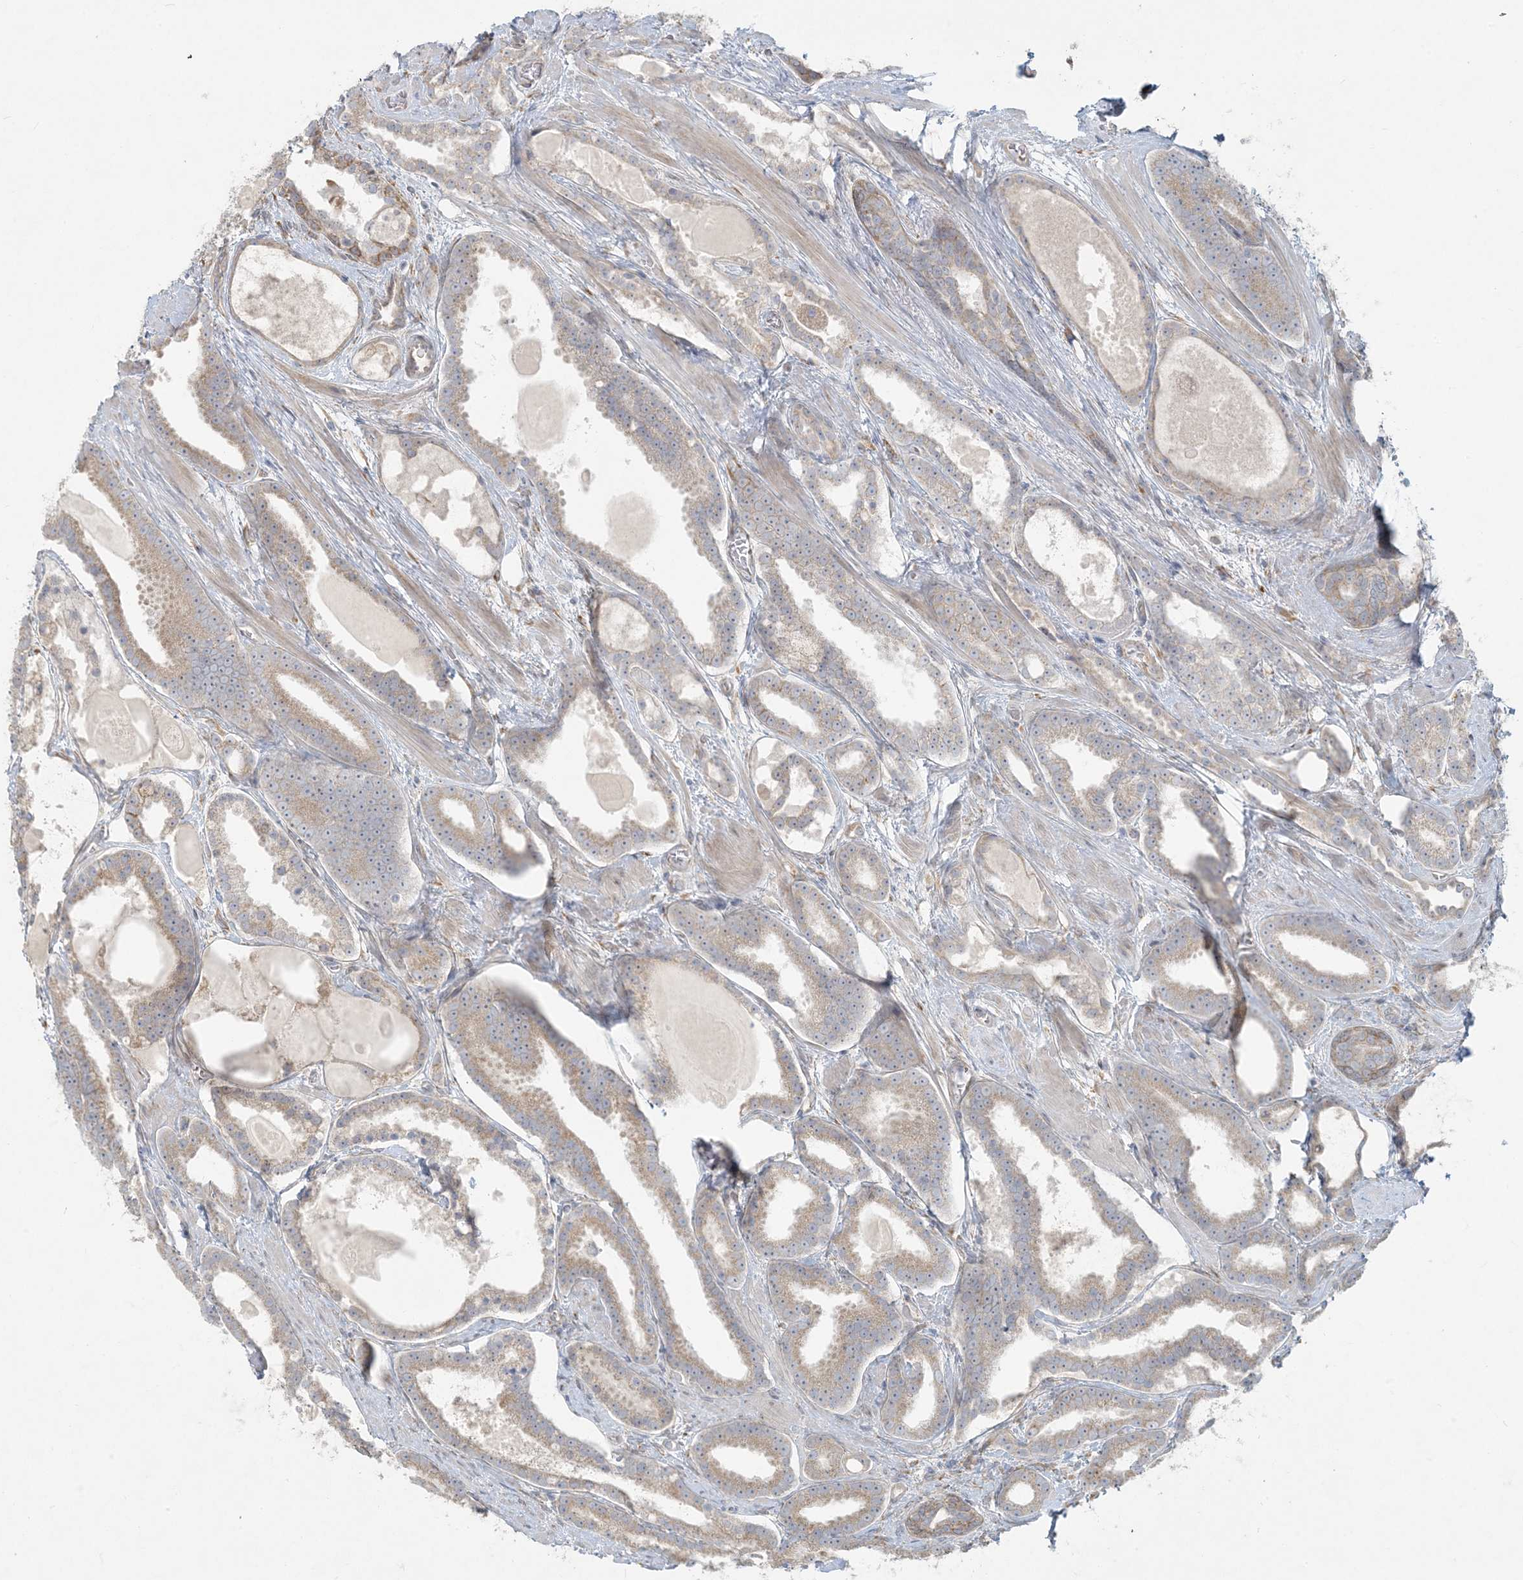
{"staining": {"intensity": "moderate", "quantity": ">75%", "location": "cytoplasmic/membranous"}, "tissue": "prostate cancer", "cell_type": "Tumor cells", "image_type": "cancer", "snomed": [{"axis": "morphology", "description": "Adenocarcinoma, High grade"}, {"axis": "topography", "description": "Prostate"}], "caption": "Tumor cells reveal moderate cytoplasmic/membranous expression in about >75% of cells in prostate cancer (high-grade adenocarcinoma).", "gene": "HACL1", "patient": {"sex": "male", "age": 60}}